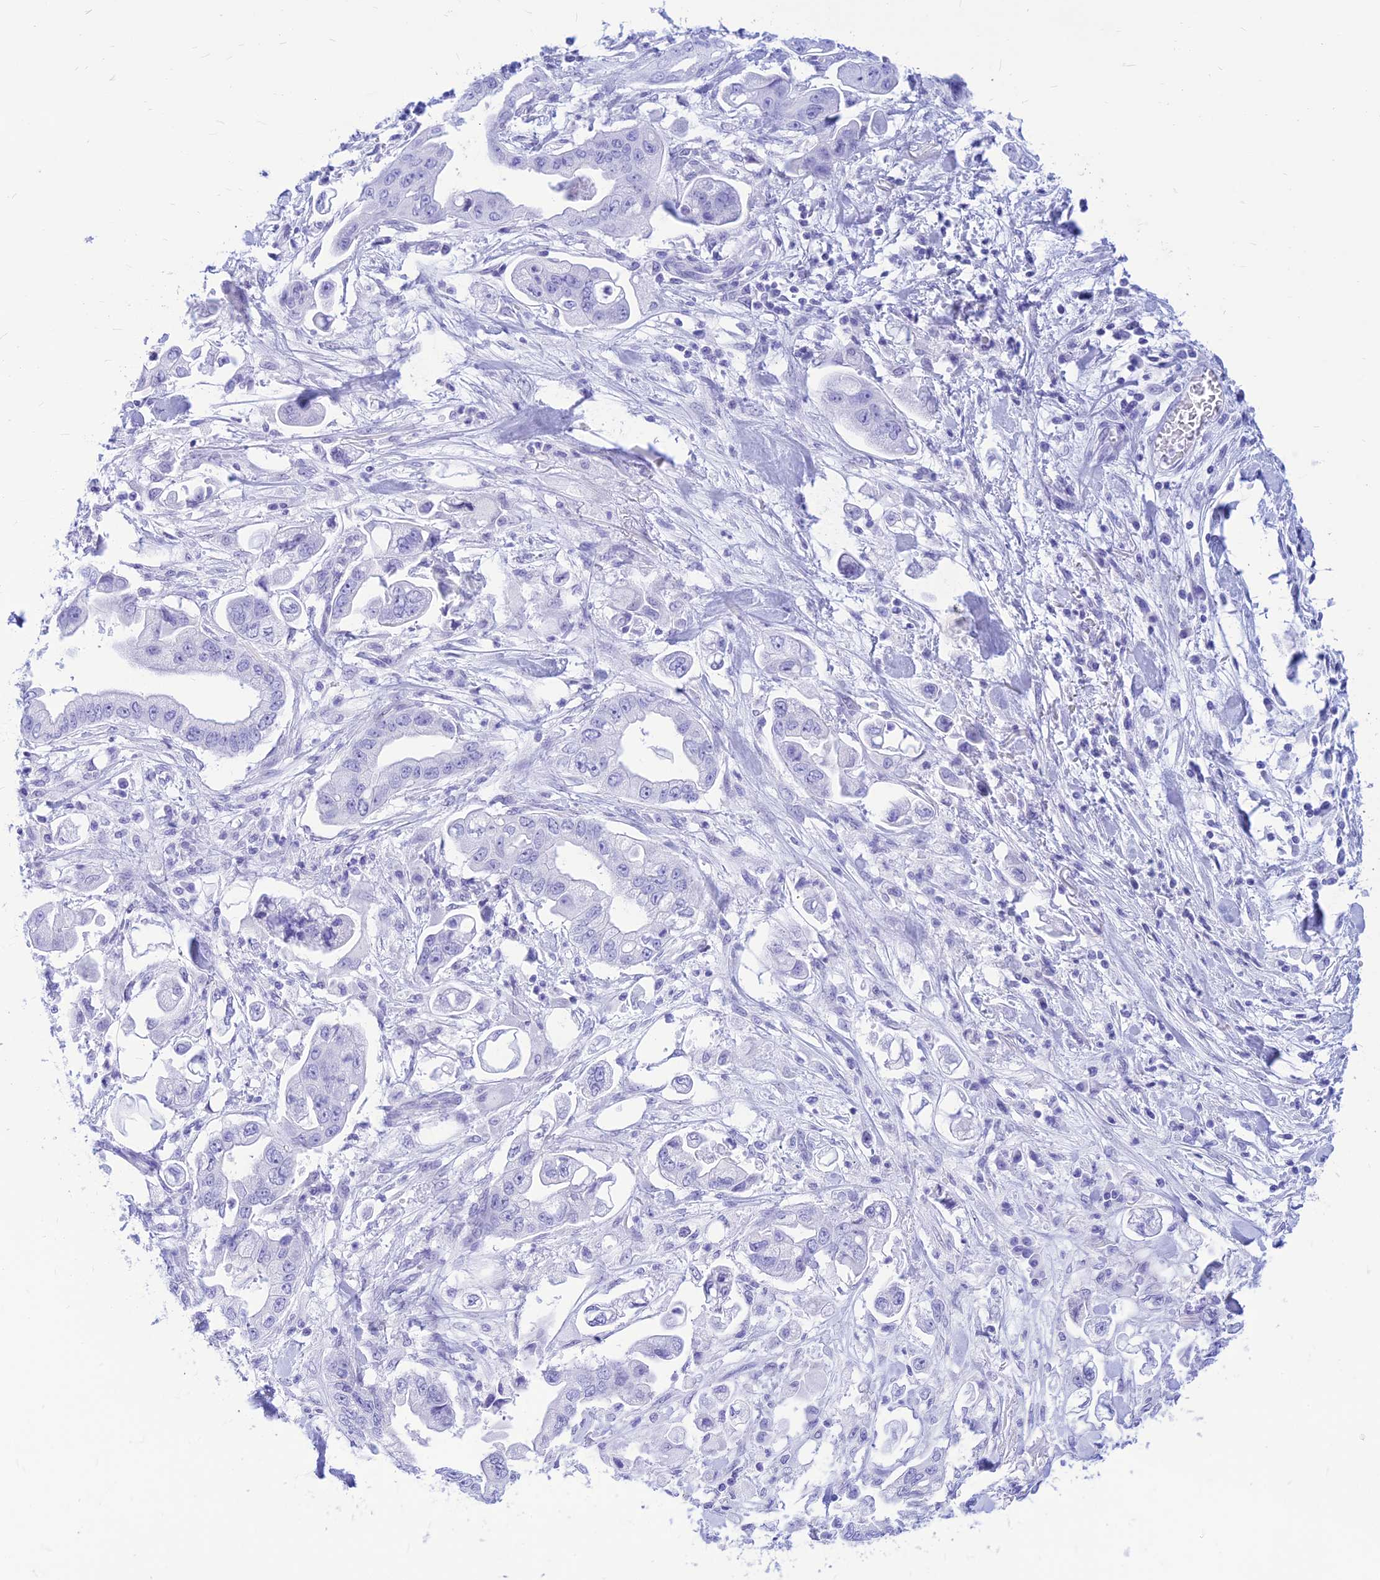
{"staining": {"intensity": "negative", "quantity": "none", "location": "none"}, "tissue": "stomach cancer", "cell_type": "Tumor cells", "image_type": "cancer", "snomed": [{"axis": "morphology", "description": "Adenocarcinoma, NOS"}, {"axis": "topography", "description": "Stomach"}], "caption": "Tumor cells show no significant protein positivity in stomach adenocarcinoma.", "gene": "PRNP", "patient": {"sex": "male", "age": 62}}